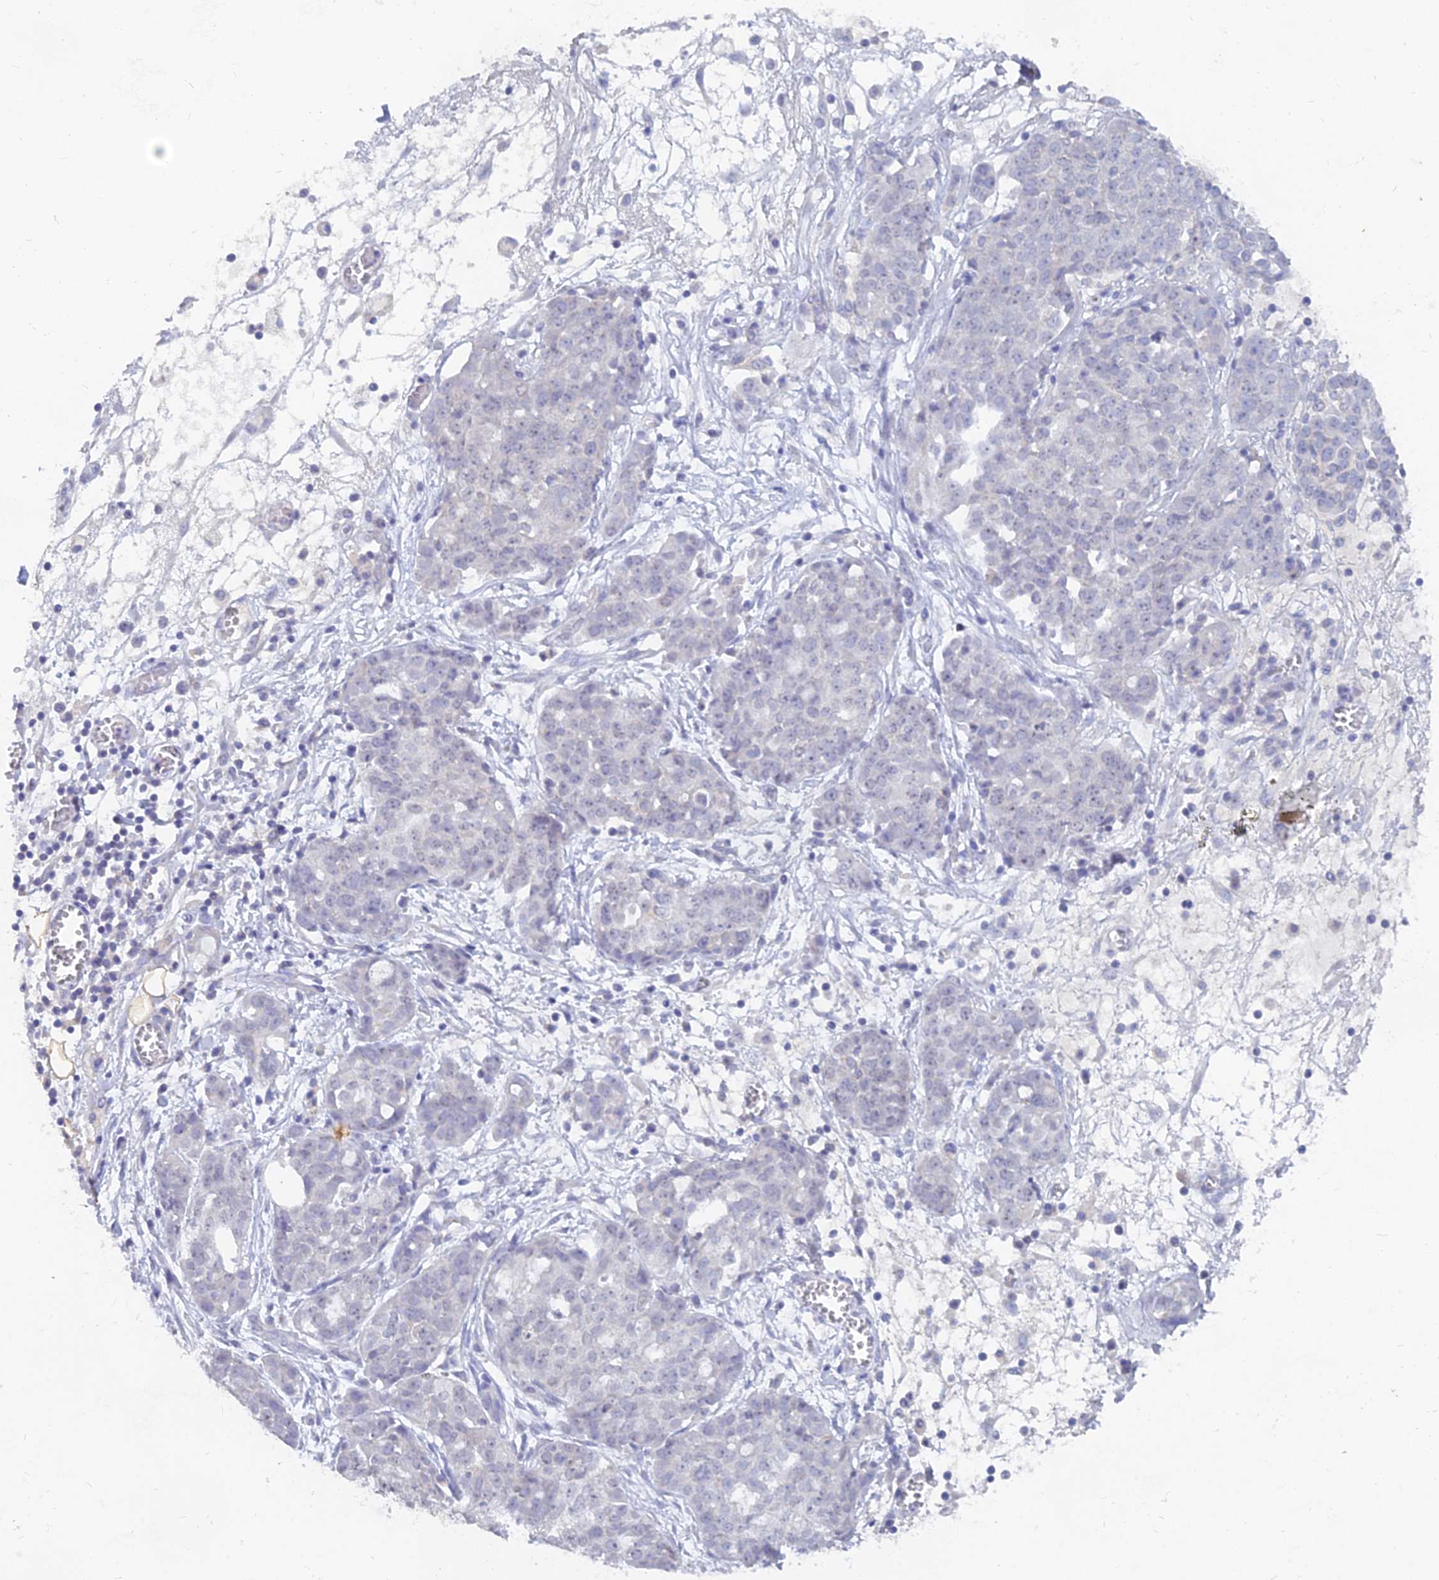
{"staining": {"intensity": "negative", "quantity": "none", "location": "none"}, "tissue": "ovarian cancer", "cell_type": "Tumor cells", "image_type": "cancer", "snomed": [{"axis": "morphology", "description": "Cystadenocarcinoma, serous, NOS"}, {"axis": "topography", "description": "Soft tissue"}, {"axis": "topography", "description": "Ovary"}], "caption": "Immunohistochemistry (IHC) histopathology image of neoplastic tissue: ovarian cancer (serous cystadenocarcinoma) stained with DAB (3,3'-diaminobenzidine) exhibits no significant protein positivity in tumor cells.", "gene": "LRIF1", "patient": {"sex": "female", "age": 57}}